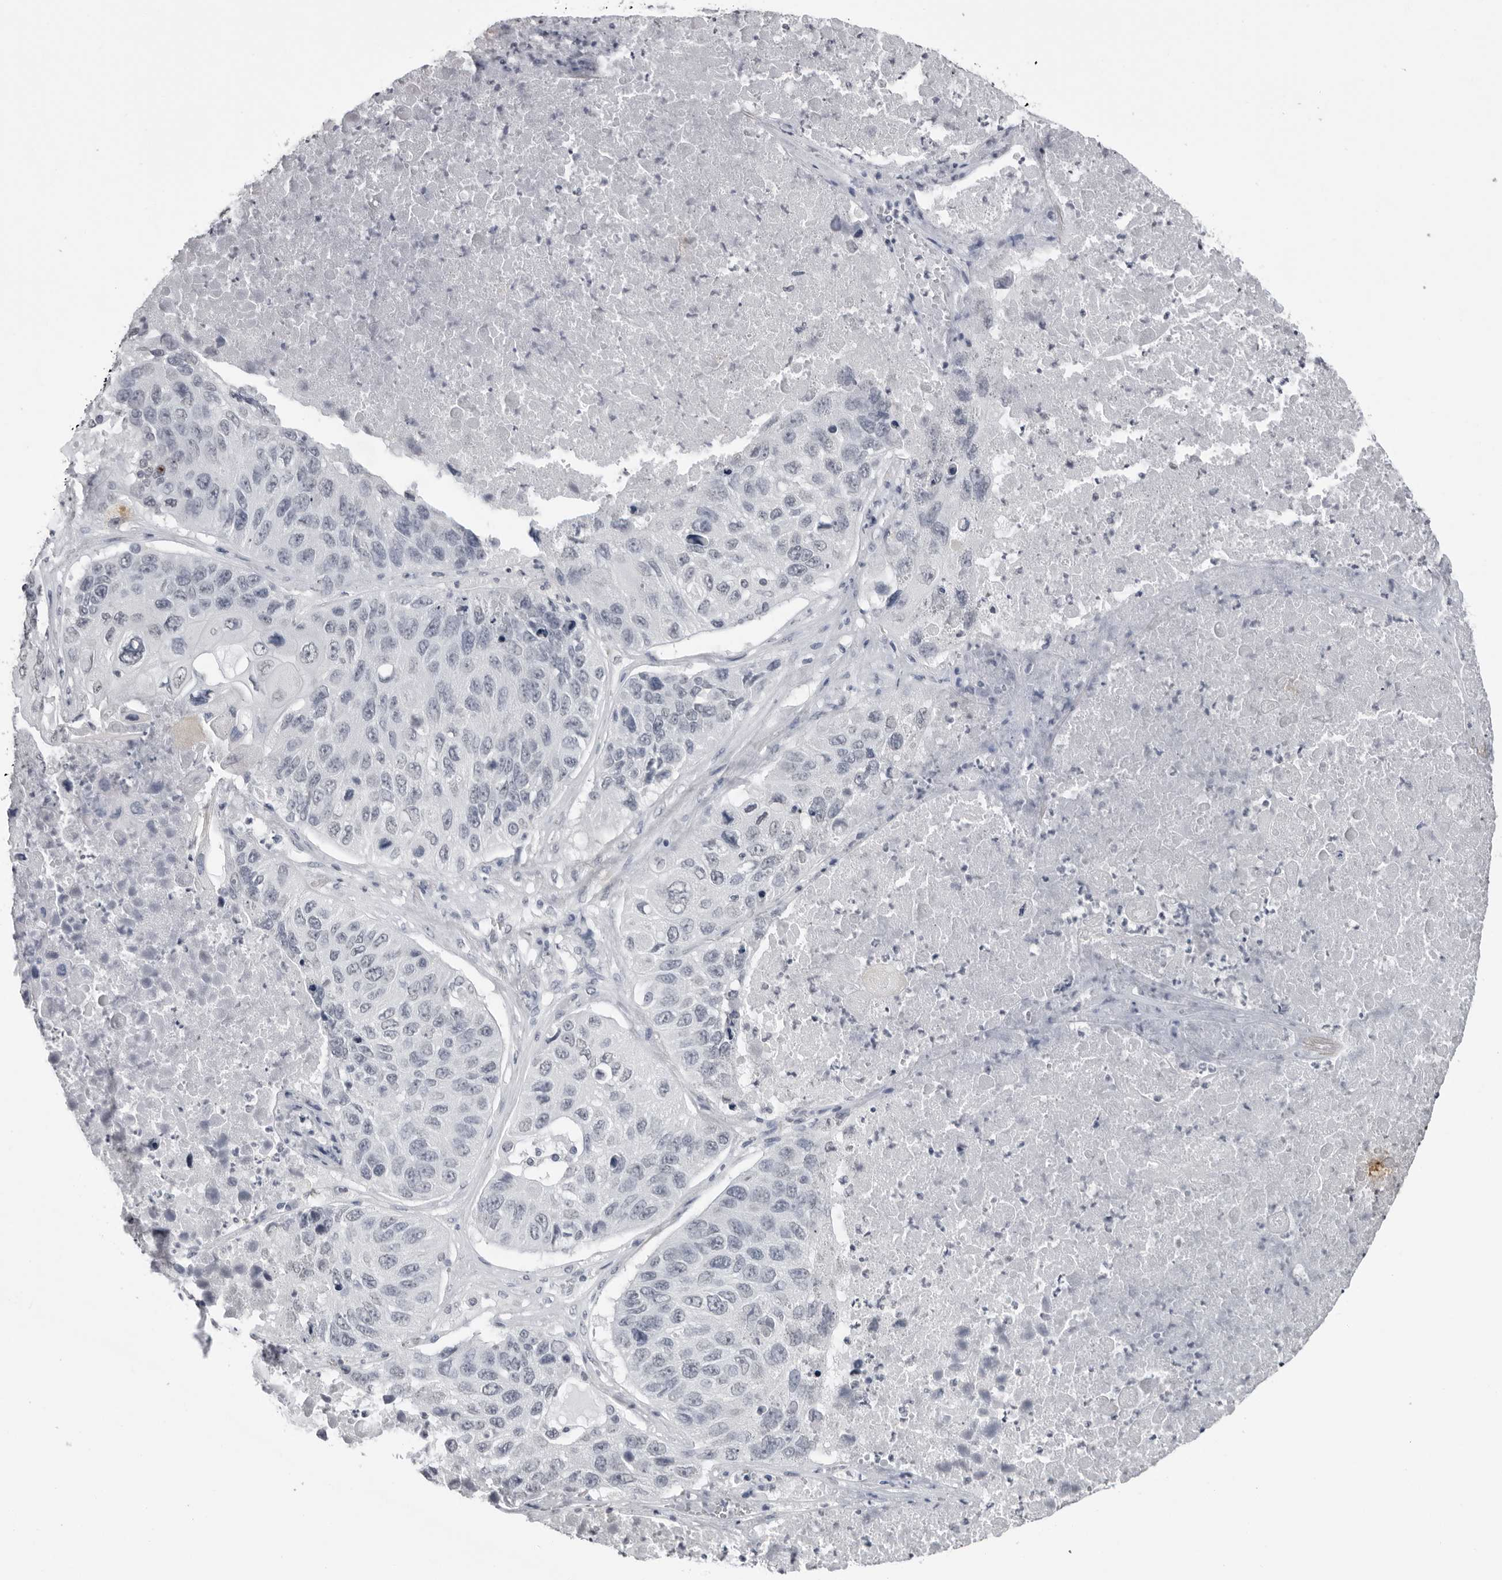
{"staining": {"intensity": "negative", "quantity": "none", "location": "none"}, "tissue": "lung cancer", "cell_type": "Tumor cells", "image_type": "cancer", "snomed": [{"axis": "morphology", "description": "Squamous cell carcinoma, NOS"}, {"axis": "topography", "description": "Lung"}], "caption": "IHC of lung cancer exhibits no staining in tumor cells.", "gene": "HEPACAM", "patient": {"sex": "male", "age": 61}}